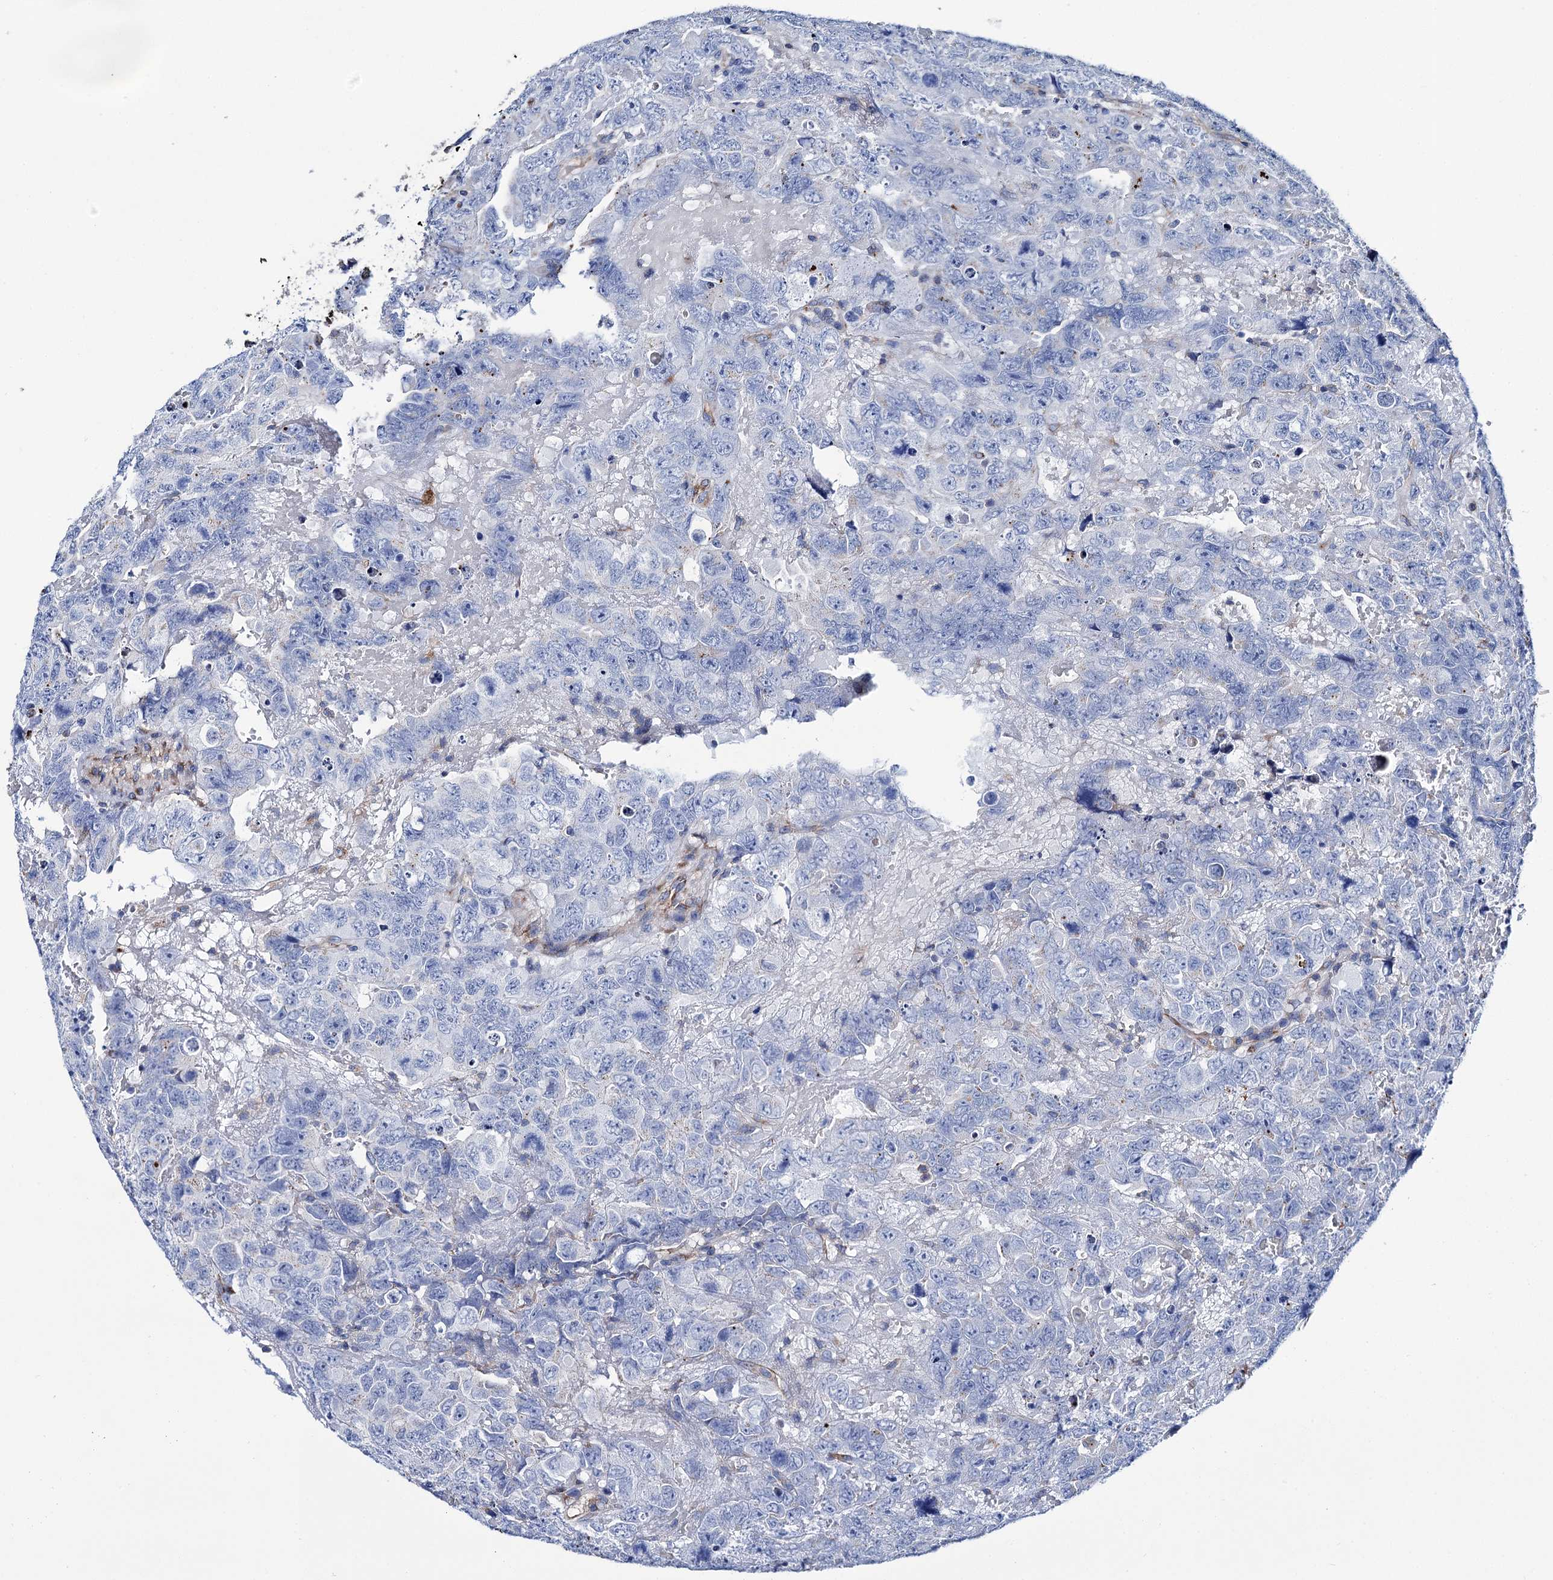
{"staining": {"intensity": "negative", "quantity": "none", "location": "none"}, "tissue": "testis cancer", "cell_type": "Tumor cells", "image_type": "cancer", "snomed": [{"axis": "morphology", "description": "Carcinoma, Embryonal, NOS"}, {"axis": "topography", "description": "Testis"}], "caption": "High magnification brightfield microscopy of testis embryonal carcinoma stained with DAB (brown) and counterstained with hematoxylin (blue): tumor cells show no significant positivity.", "gene": "SCPEP1", "patient": {"sex": "male", "age": 45}}